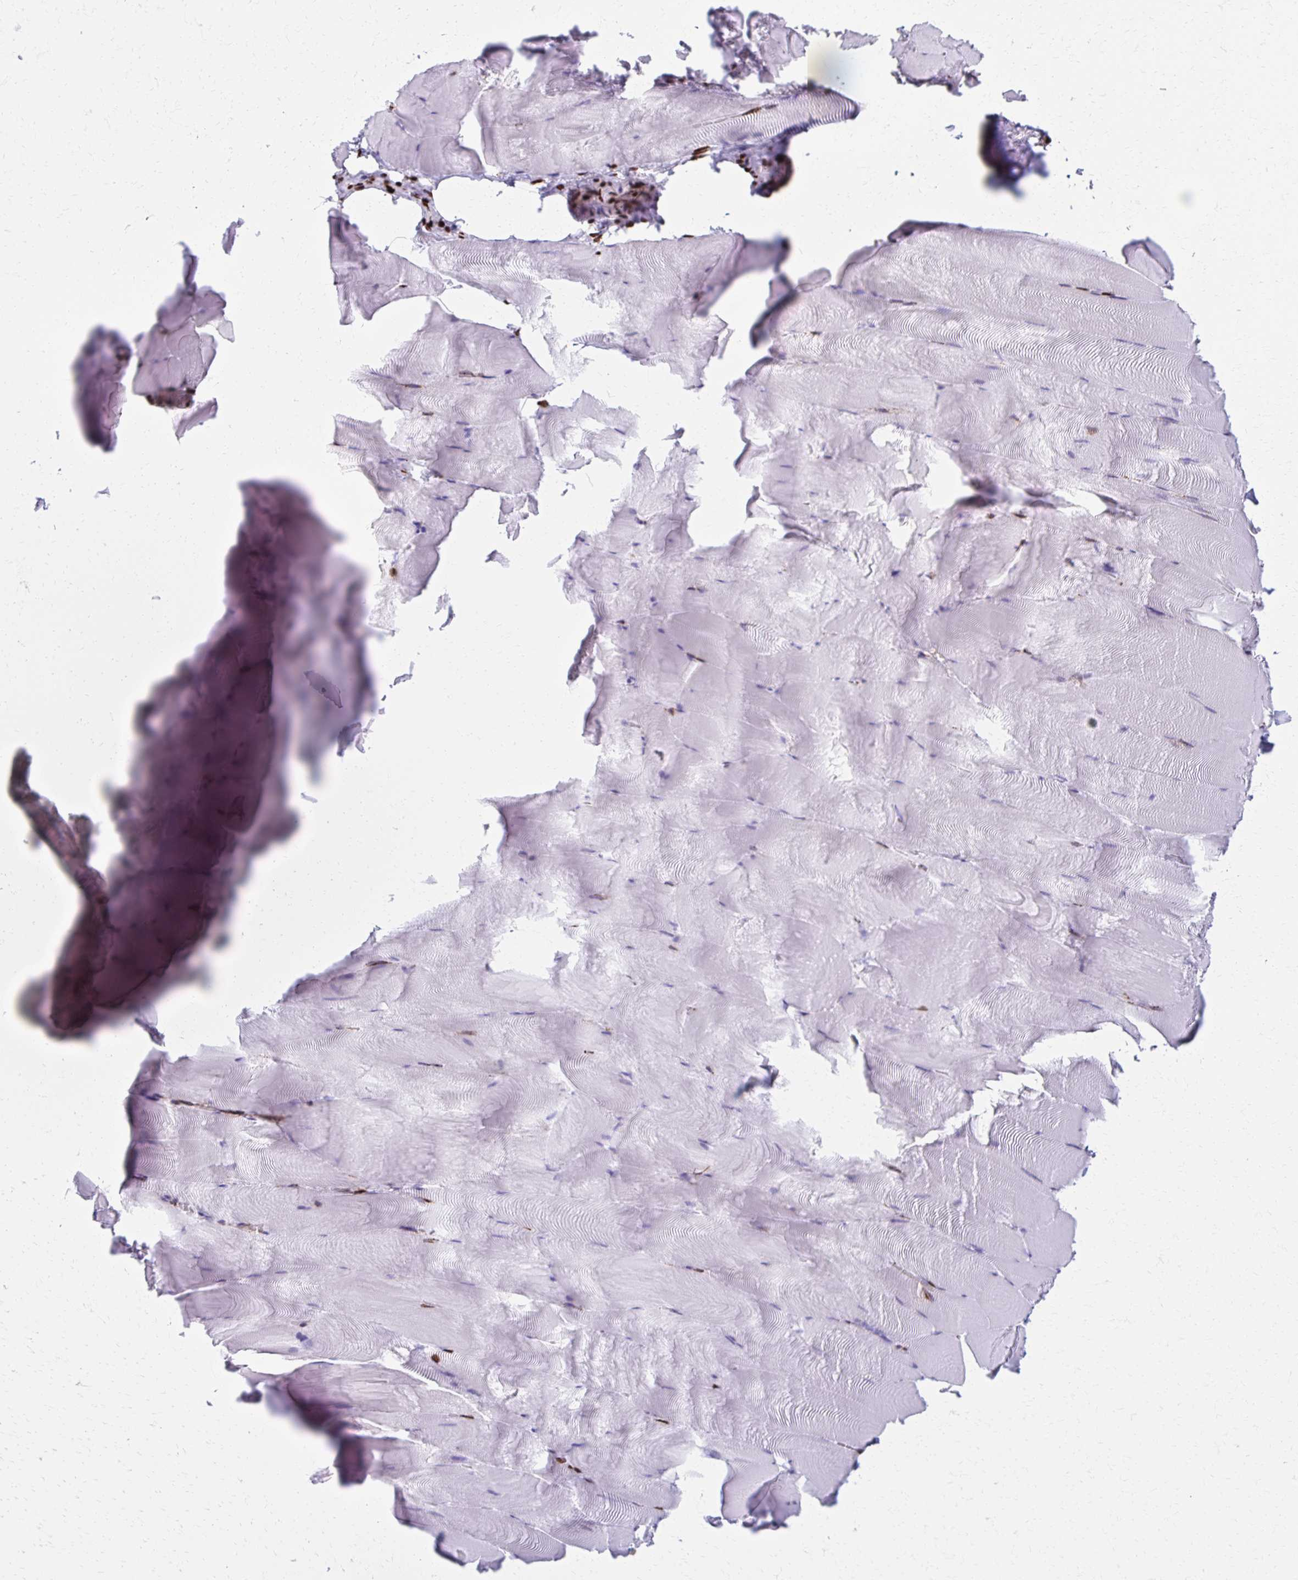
{"staining": {"intensity": "strong", "quantity": "25%-75%", "location": "nuclear"}, "tissue": "skeletal muscle", "cell_type": "Myocytes", "image_type": "normal", "snomed": [{"axis": "morphology", "description": "Normal tissue, NOS"}, {"axis": "topography", "description": "Skeletal muscle"}], "caption": "Protein expression by immunohistochemistry (IHC) exhibits strong nuclear positivity in about 25%-75% of myocytes in unremarkable skeletal muscle.", "gene": "NONO", "patient": {"sex": "female", "age": 64}}